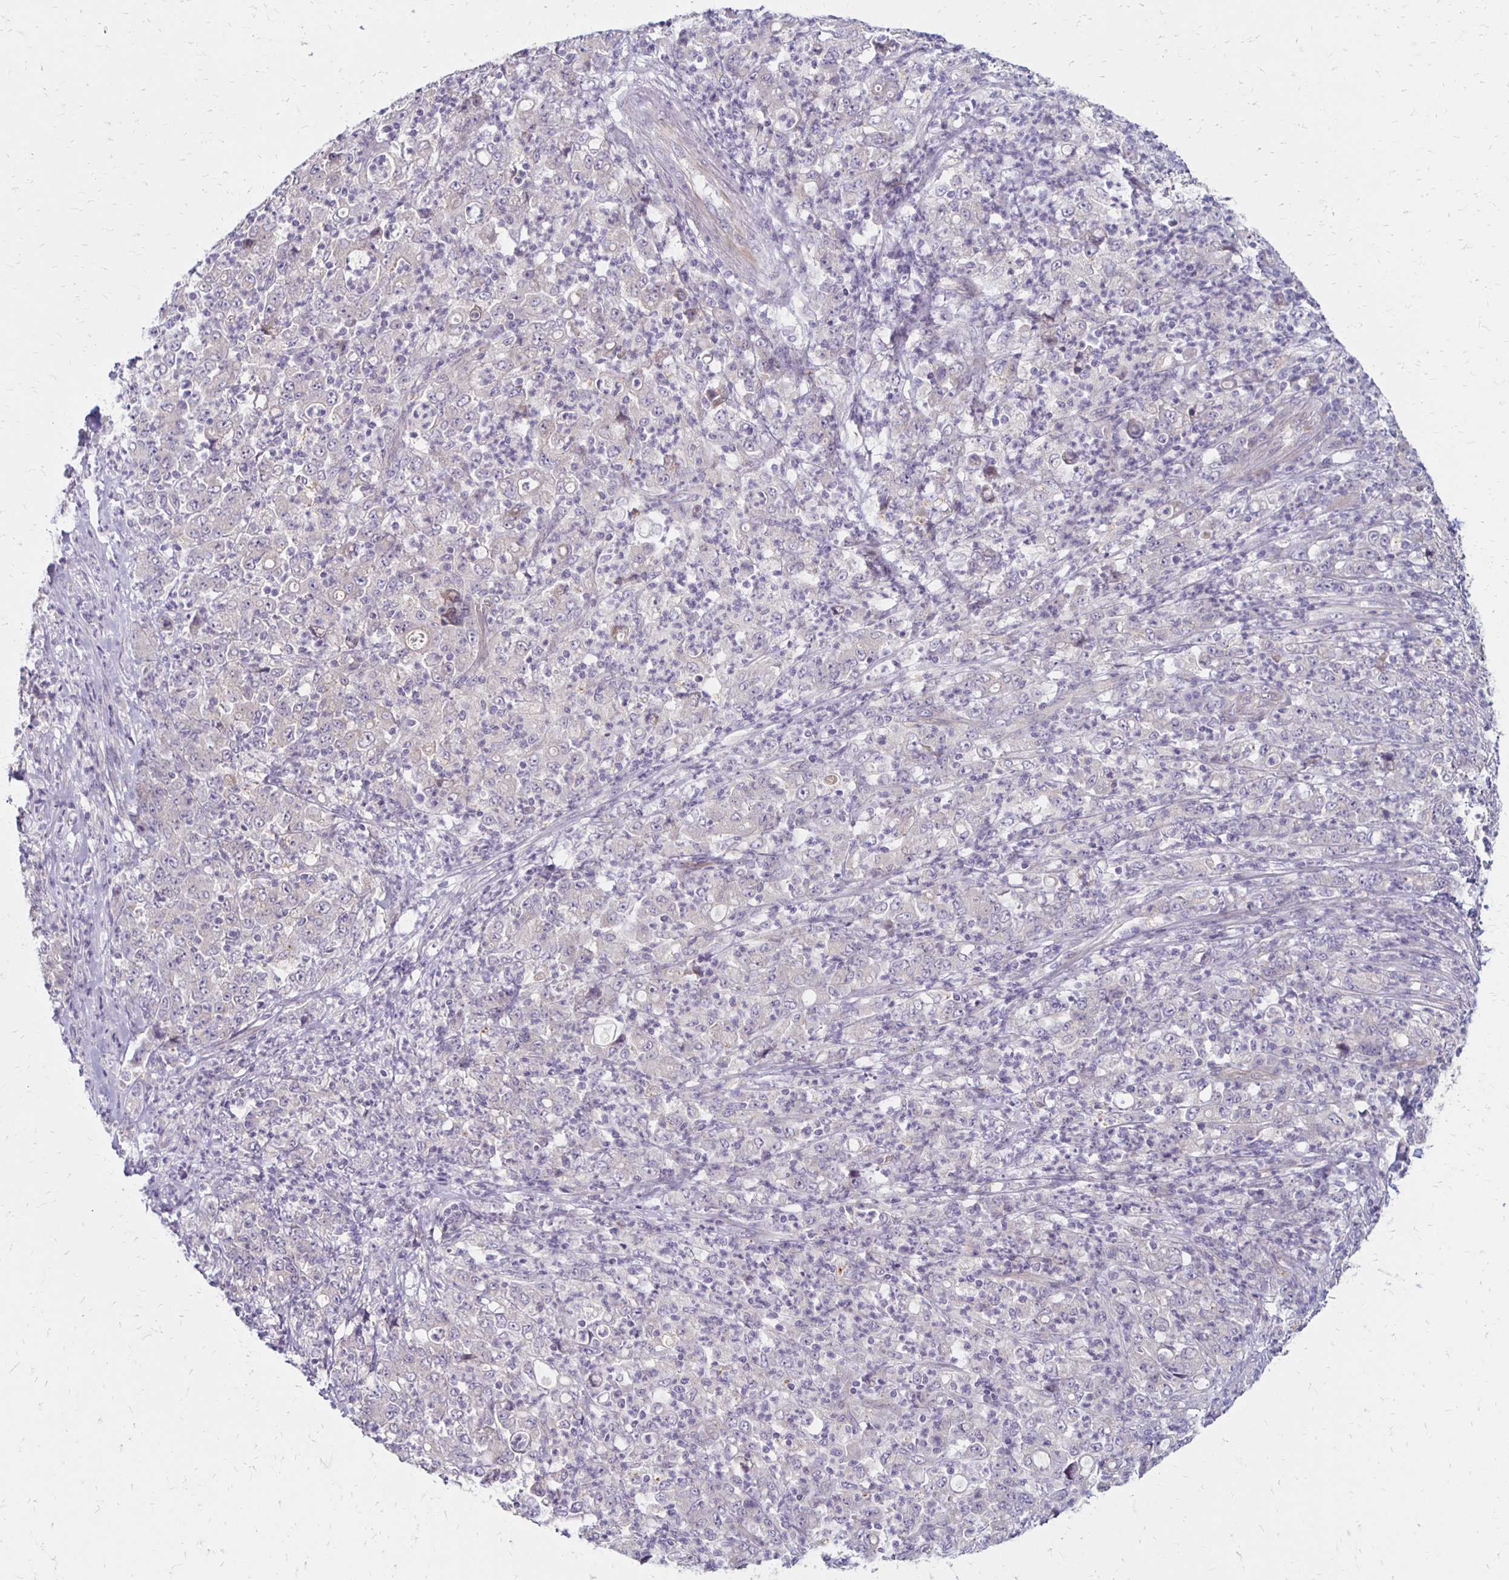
{"staining": {"intensity": "negative", "quantity": "none", "location": "none"}, "tissue": "stomach cancer", "cell_type": "Tumor cells", "image_type": "cancer", "snomed": [{"axis": "morphology", "description": "Adenocarcinoma, NOS"}, {"axis": "topography", "description": "Stomach, lower"}], "caption": "Stomach adenocarcinoma stained for a protein using immunohistochemistry reveals no positivity tumor cells.", "gene": "KATNBL1", "patient": {"sex": "female", "age": 71}}